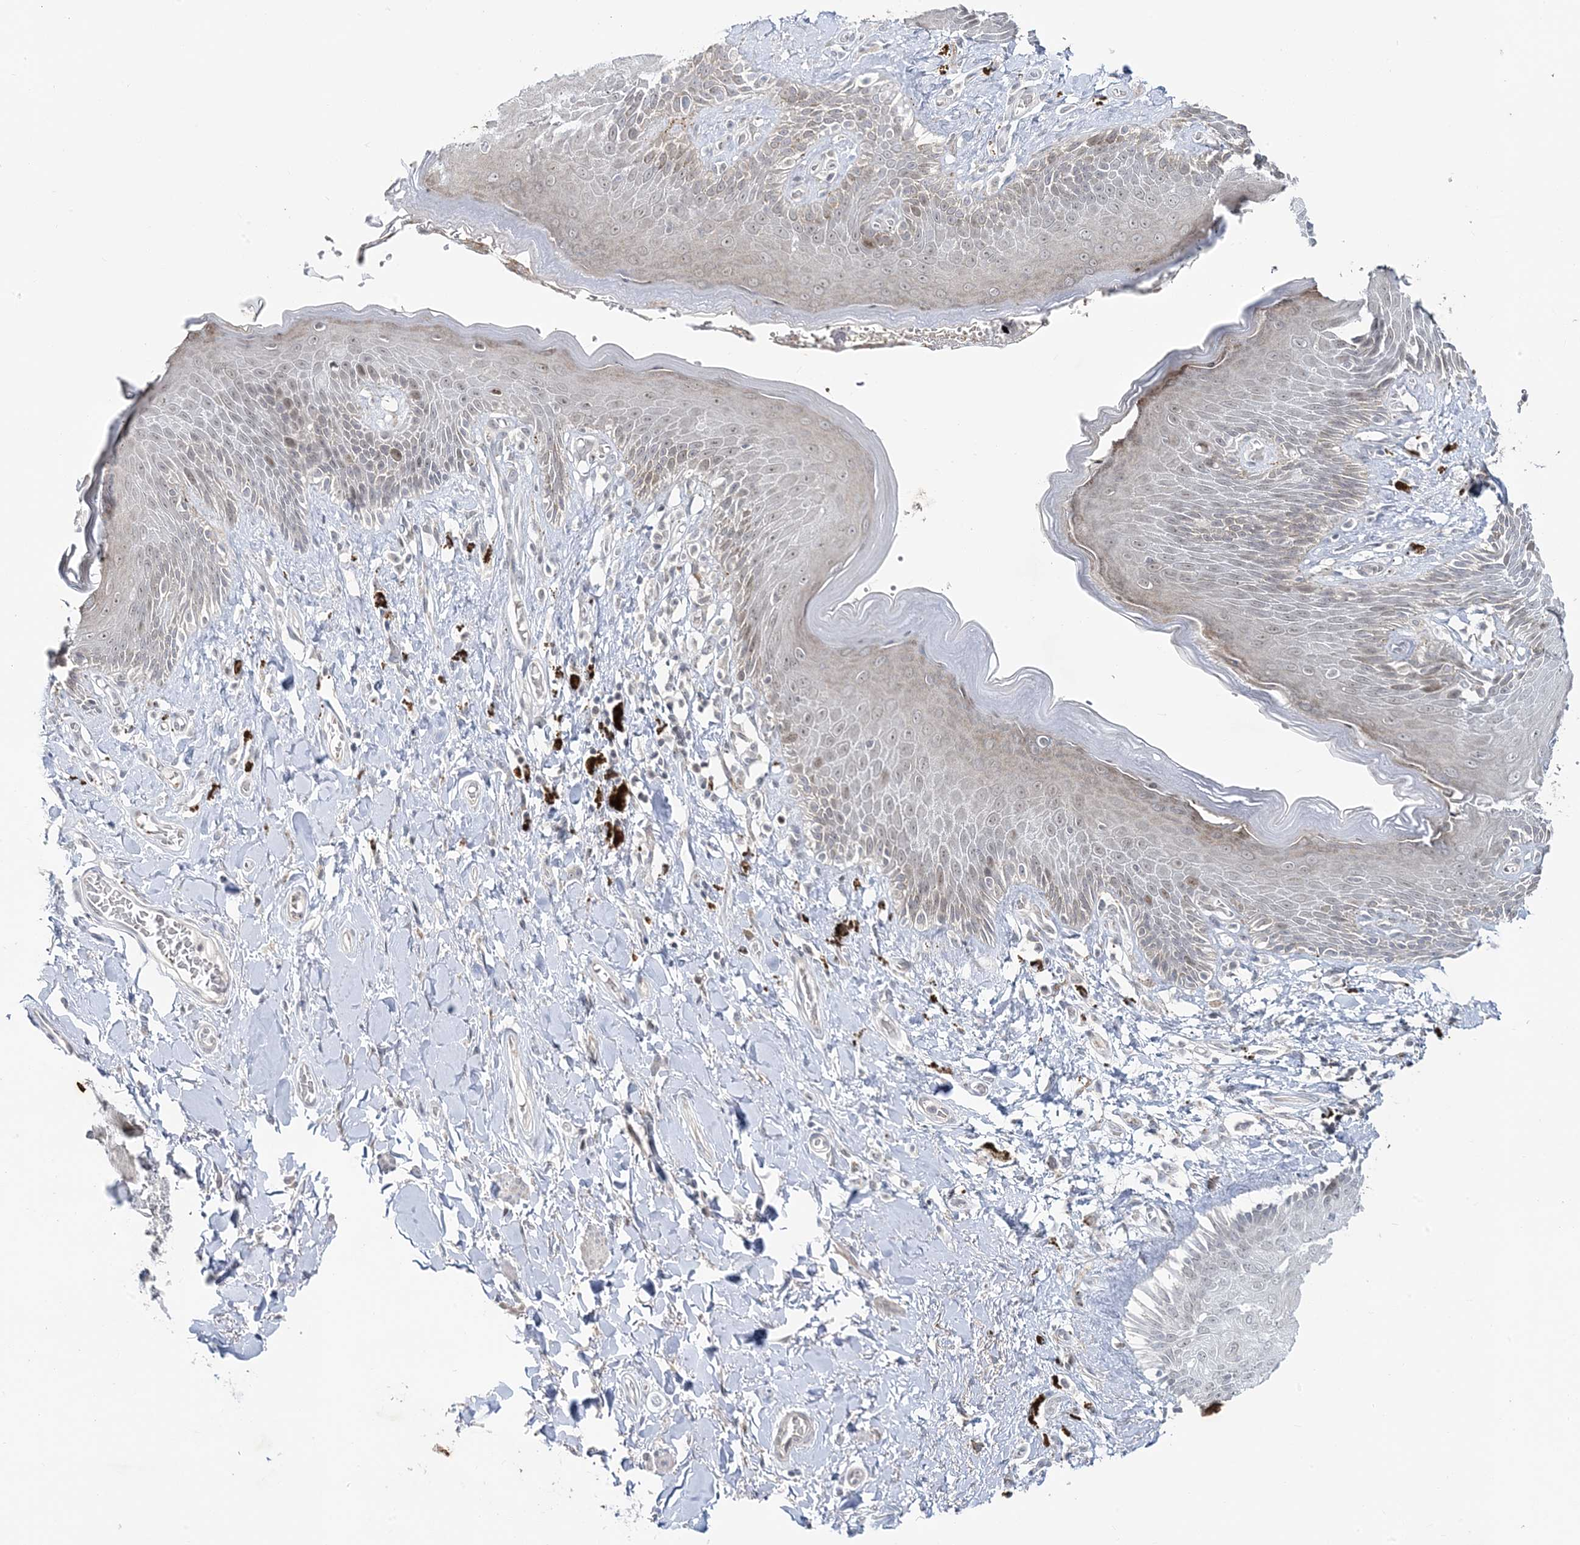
{"staining": {"intensity": "weak", "quantity": "25%-75%", "location": "cytoplasmic/membranous,nuclear"}, "tissue": "skin", "cell_type": "Epidermal cells", "image_type": "normal", "snomed": [{"axis": "morphology", "description": "Normal tissue, NOS"}, {"axis": "topography", "description": "Anal"}], "caption": "Weak cytoplasmic/membranous,nuclear staining for a protein is seen in approximately 25%-75% of epidermal cells of benign skin using immunohistochemistry (IHC).", "gene": "LEXM", "patient": {"sex": "female", "age": 78}}